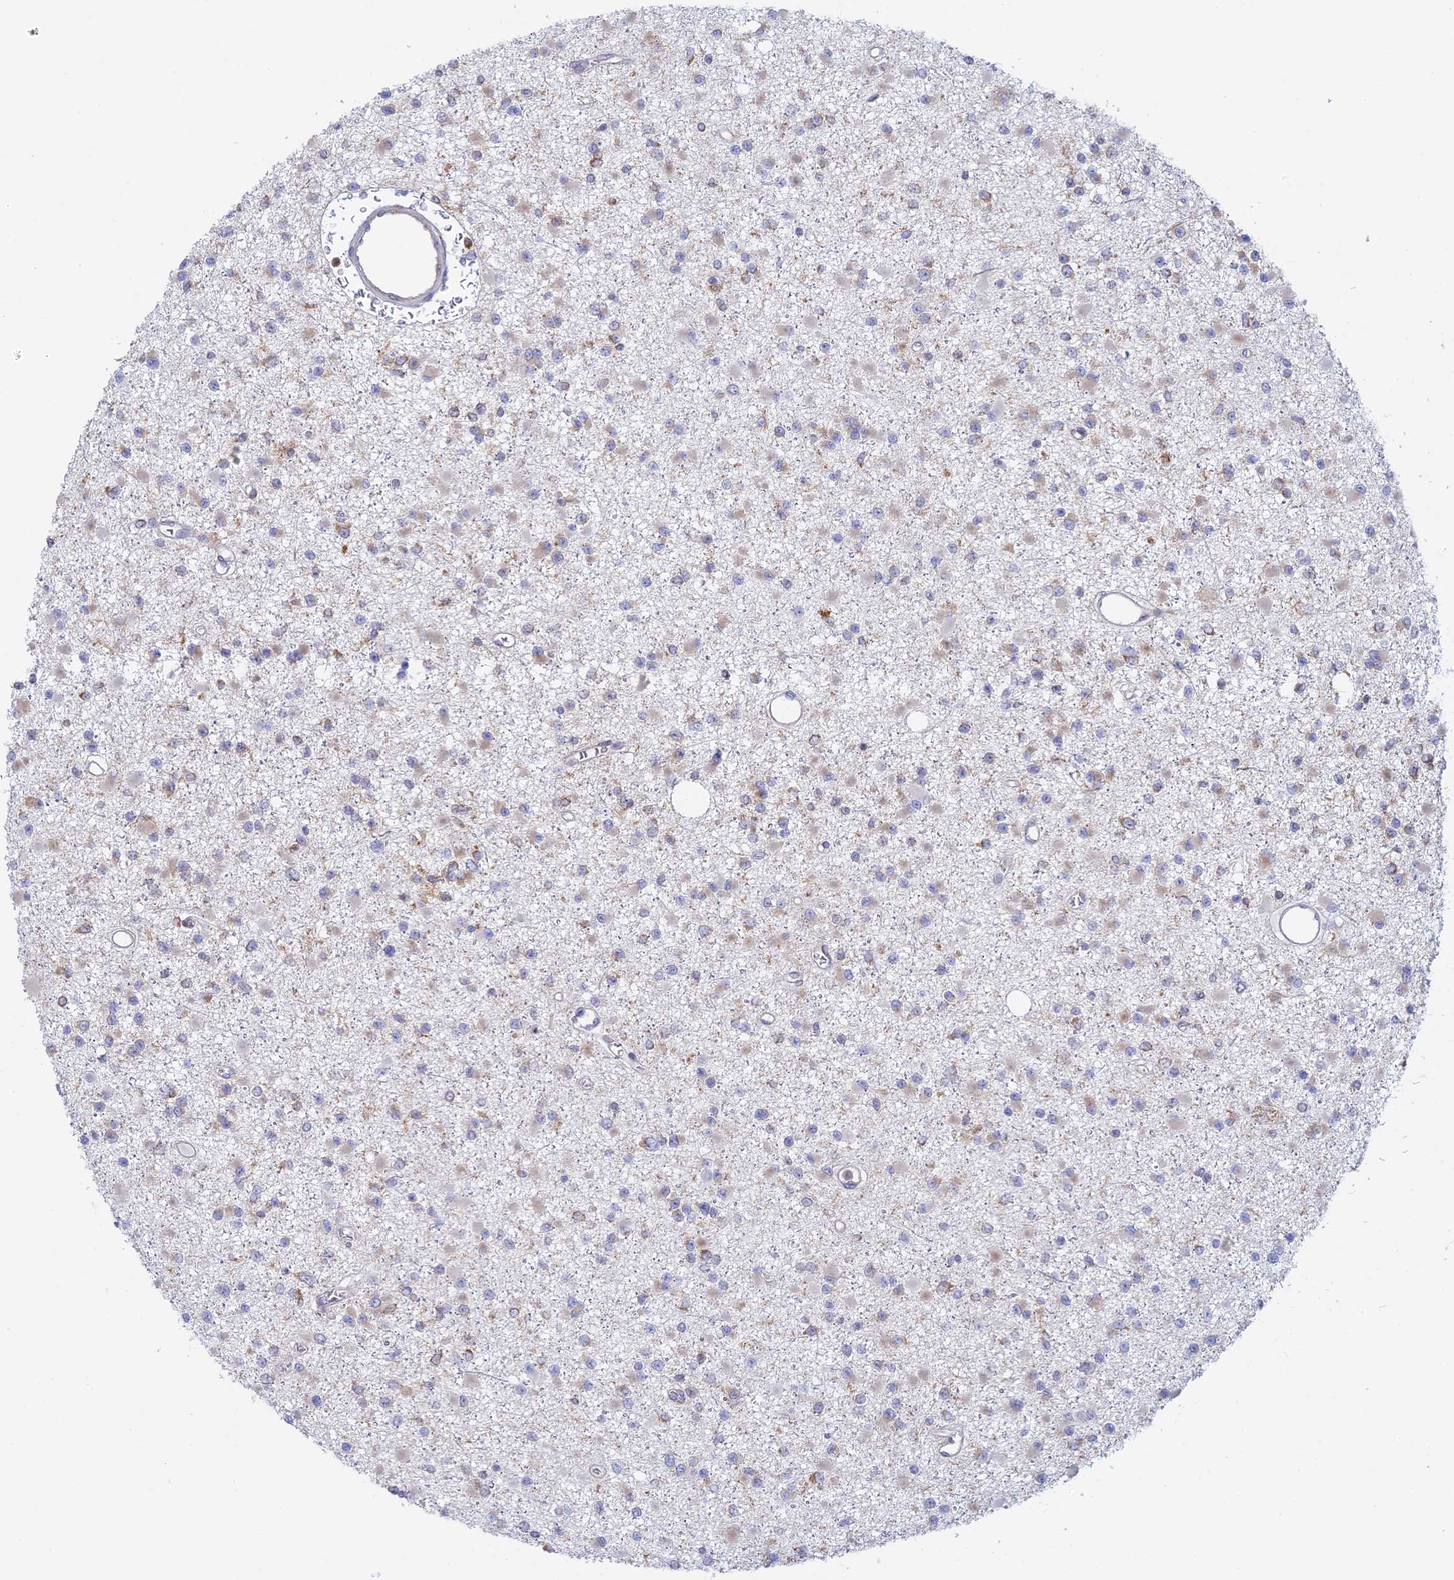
{"staining": {"intensity": "weak", "quantity": "<25%", "location": "cytoplasmic/membranous"}, "tissue": "glioma", "cell_type": "Tumor cells", "image_type": "cancer", "snomed": [{"axis": "morphology", "description": "Glioma, malignant, Low grade"}, {"axis": "topography", "description": "Brain"}], "caption": "Immunohistochemistry (IHC) of human glioma exhibits no expression in tumor cells.", "gene": "GMIP", "patient": {"sex": "female", "age": 22}}